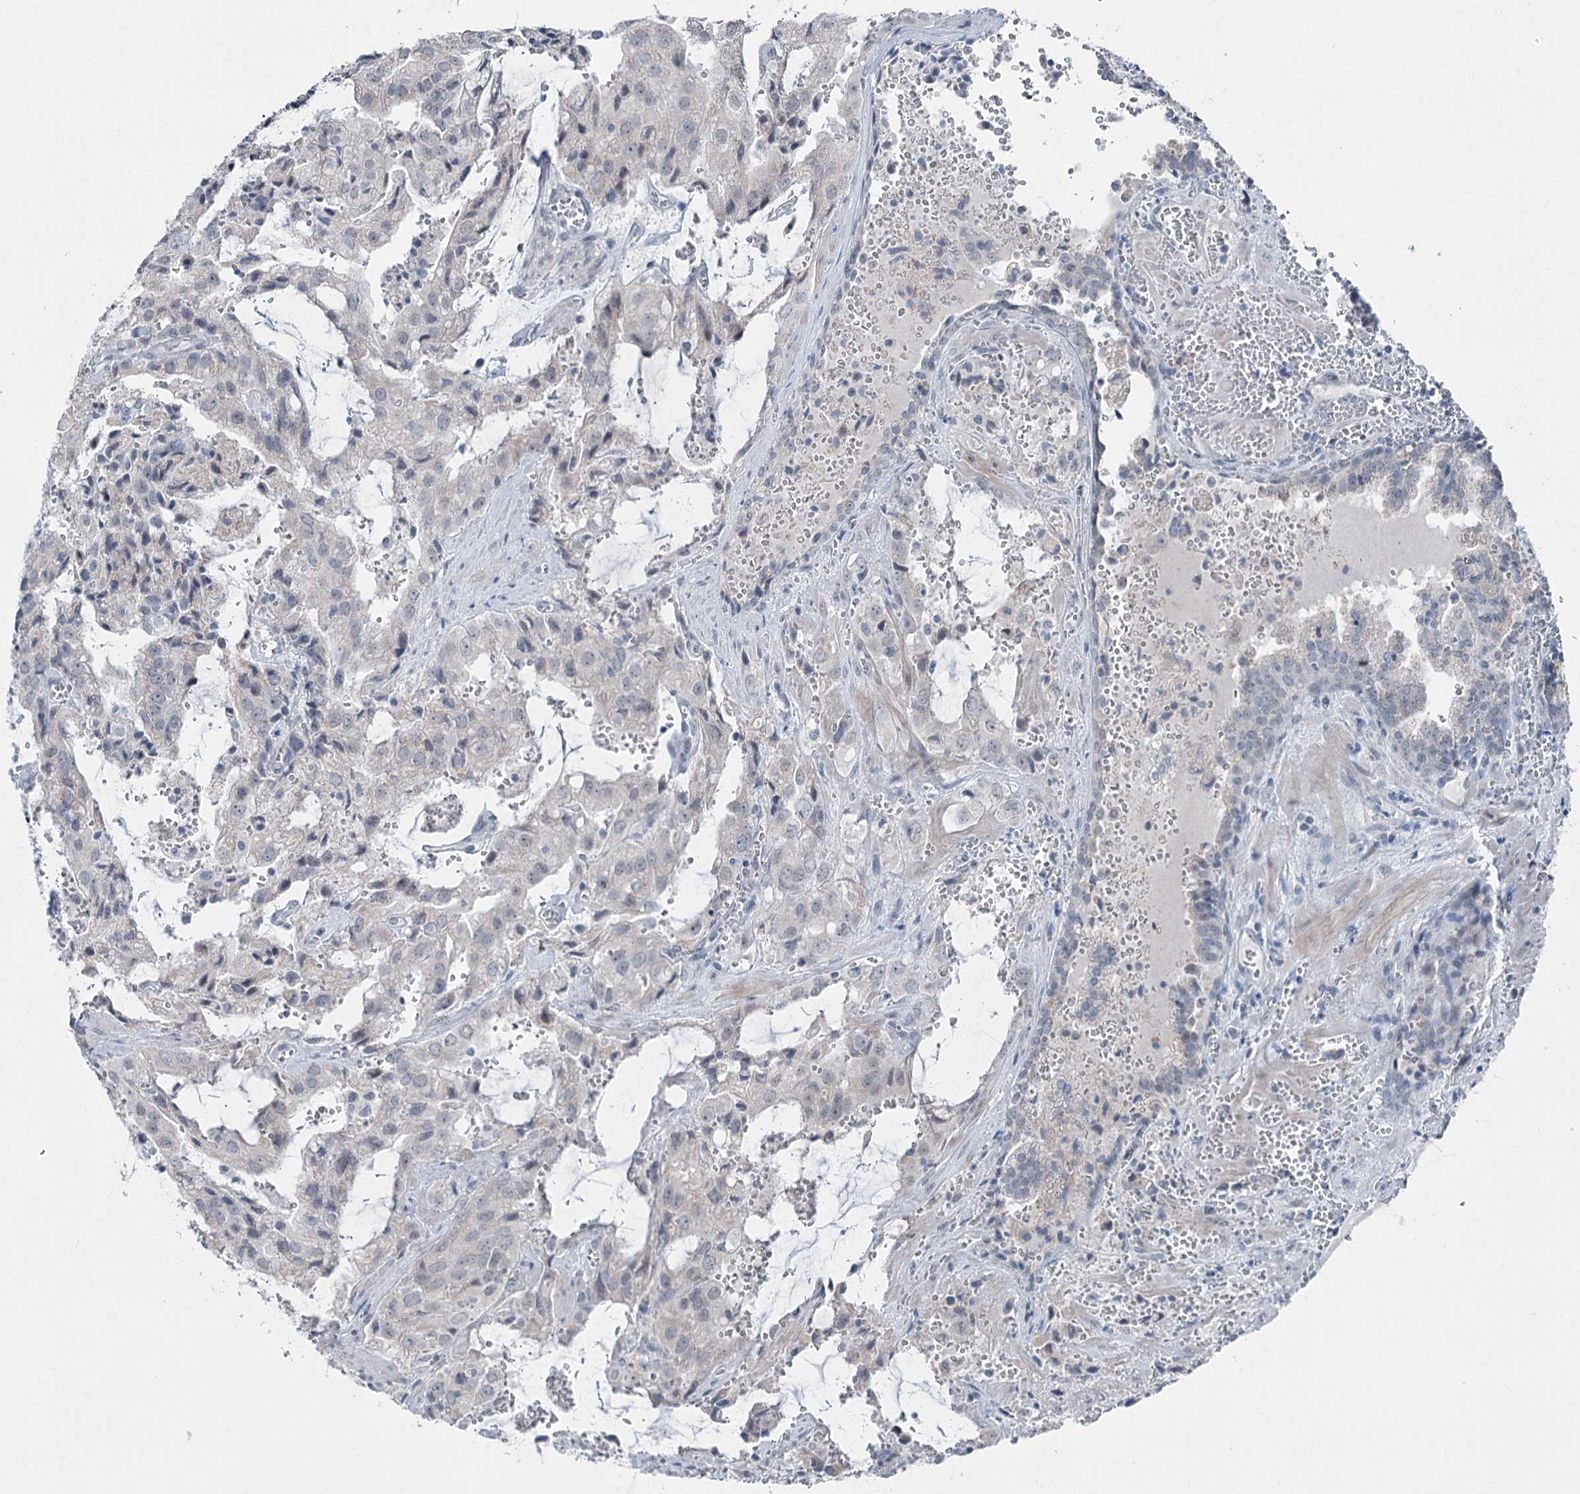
{"staining": {"intensity": "negative", "quantity": "none", "location": "none"}, "tissue": "prostate cancer", "cell_type": "Tumor cells", "image_type": "cancer", "snomed": [{"axis": "morphology", "description": "Adenocarcinoma, High grade"}, {"axis": "topography", "description": "Prostate"}], "caption": "Human prostate cancer (high-grade adenocarcinoma) stained for a protein using IHC shows no expression in tumor cells.", "gene": "STEEP1", "patient": {"sex": "male", "age": 68}}